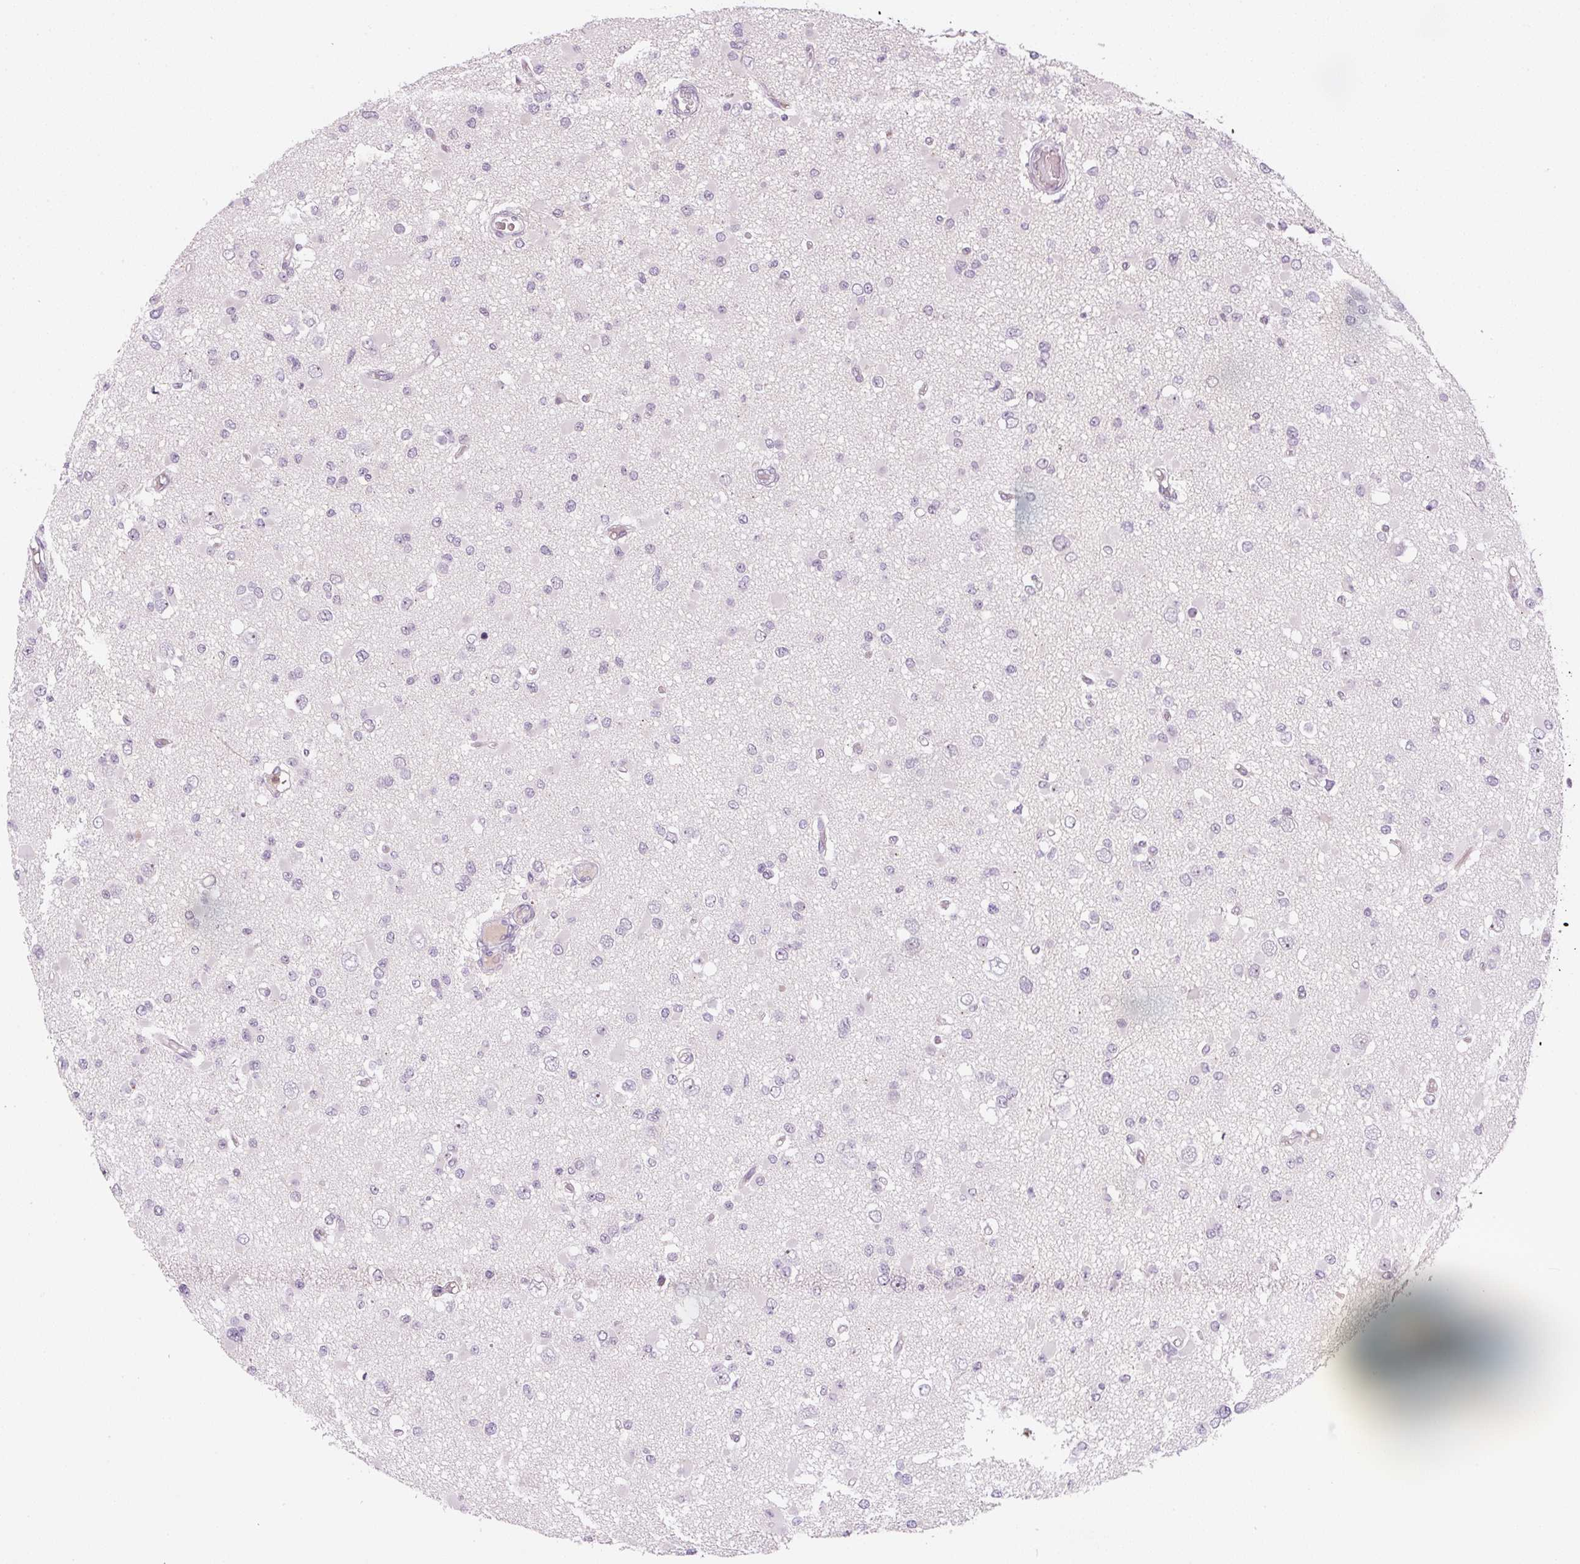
{"staining": {"intensity": "negative", "quantity": "none", "location": "none"}, "tissue": "glioma", "cell_type": "Tumor cells", "image_type": "cancer", "snomed": [{"axis": "morphology", "description": "Glioma, malignant, Low grade"}, {"axis": "topography", "description": "Brain"}], "caption": "Immunohistochemistry (IHC) histopathology image of neoplastic tissue: human low-grade glioma (malignant) stained with DAB (3,3'-diaminobenzidine) demonstrates no significant protein staining in tumor cells.", "gene": "SGF29", "patient": {"sex": "female", "age": 22}}